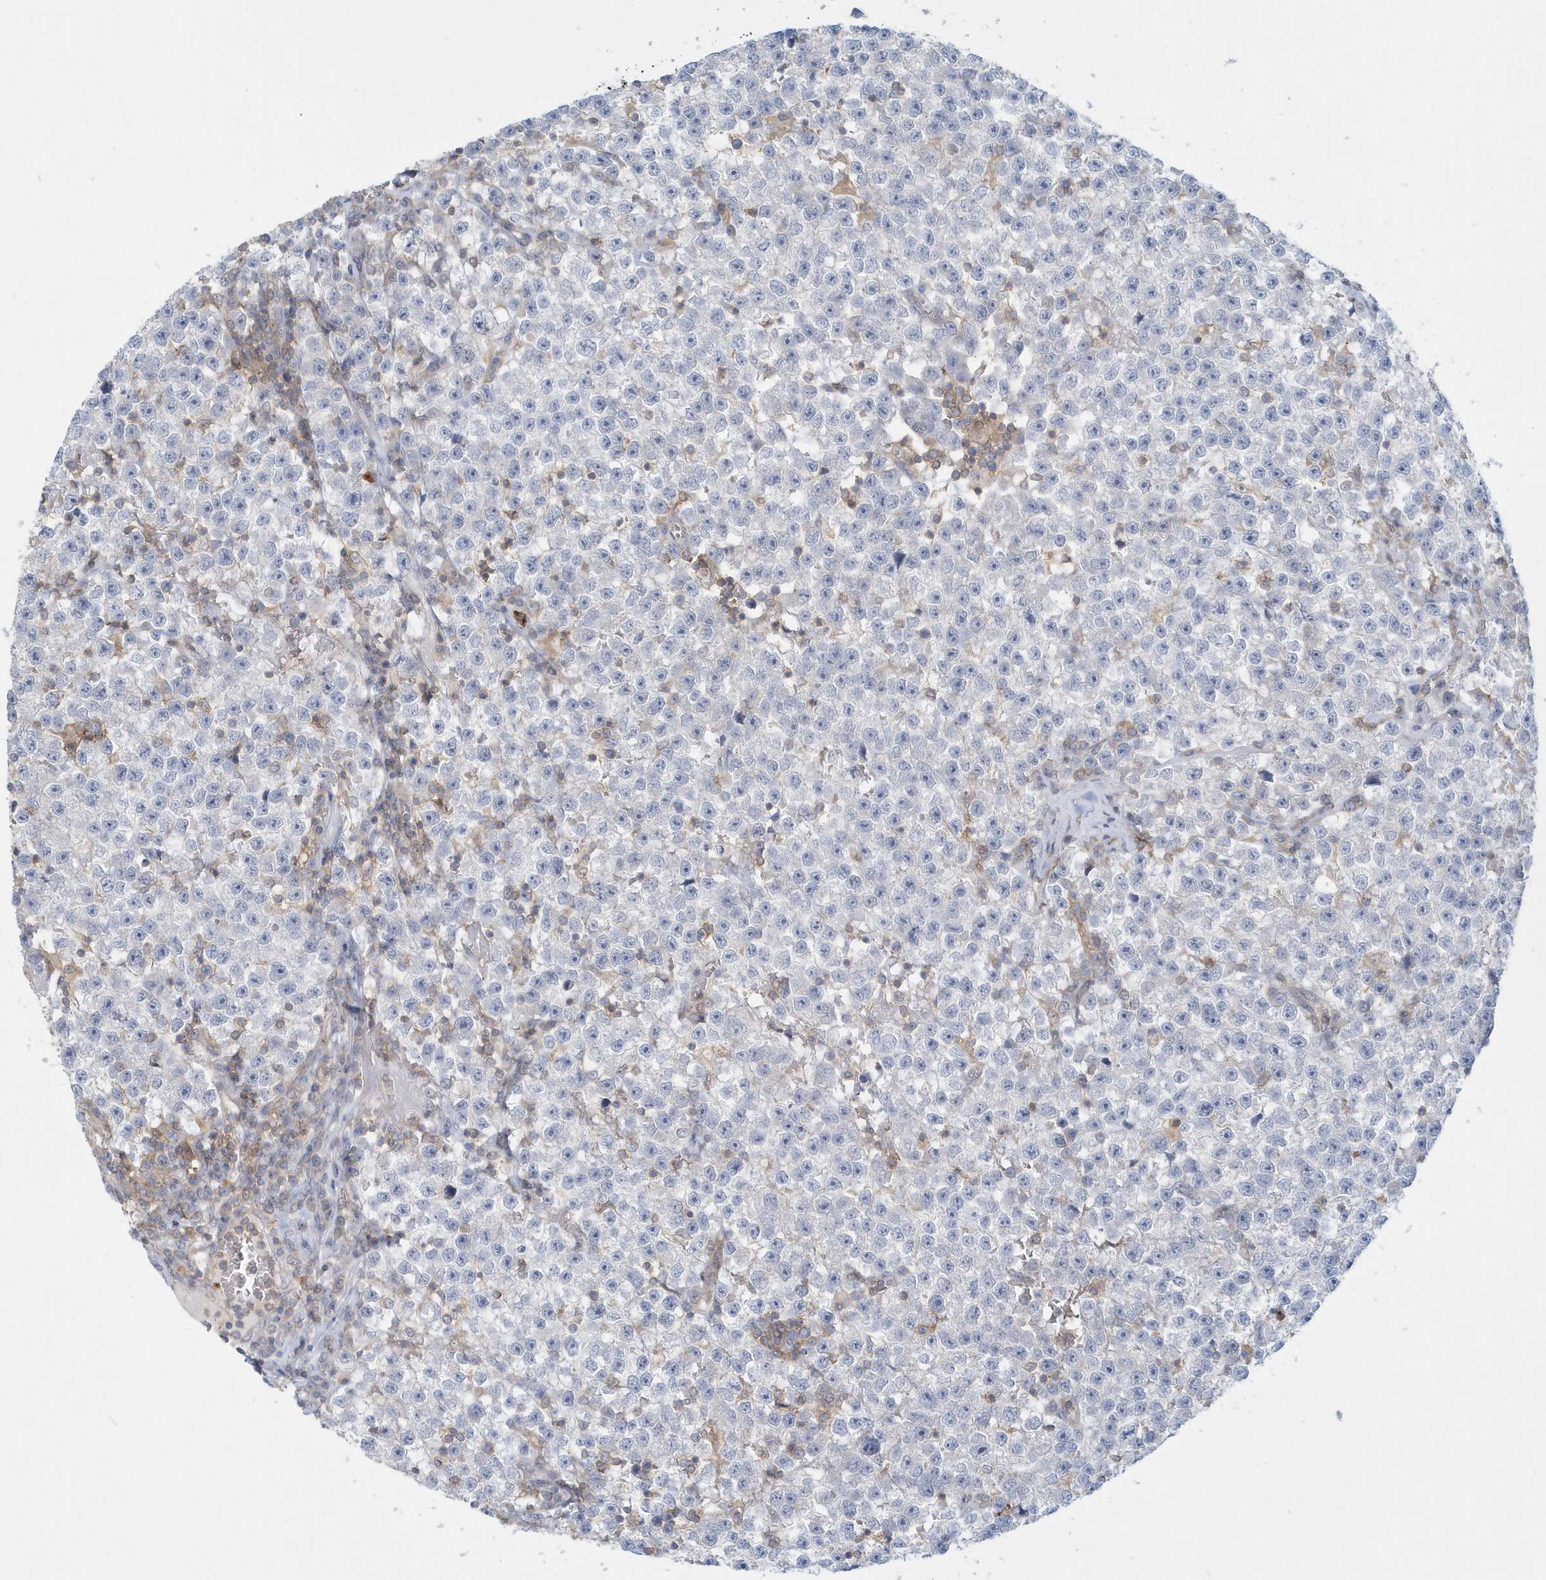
{"staining": {"intensity": "negative", "quantity": "none", "location": "none"}, "tissue": "testis cancer", "cell_type": "Tumor cells", "image_type": "cancer", "snomed": [{"axis": "morphology", "description": "Seminoma, NOS"}, {"axis": "topography", "description": "Testis"}], "caption": "Immunohistochemical staining of human seminoma (testis) demonstrates no significant expression in tumor cells.", "gene": "RNF7", "patient": {"sex": "male", "age": 22}}